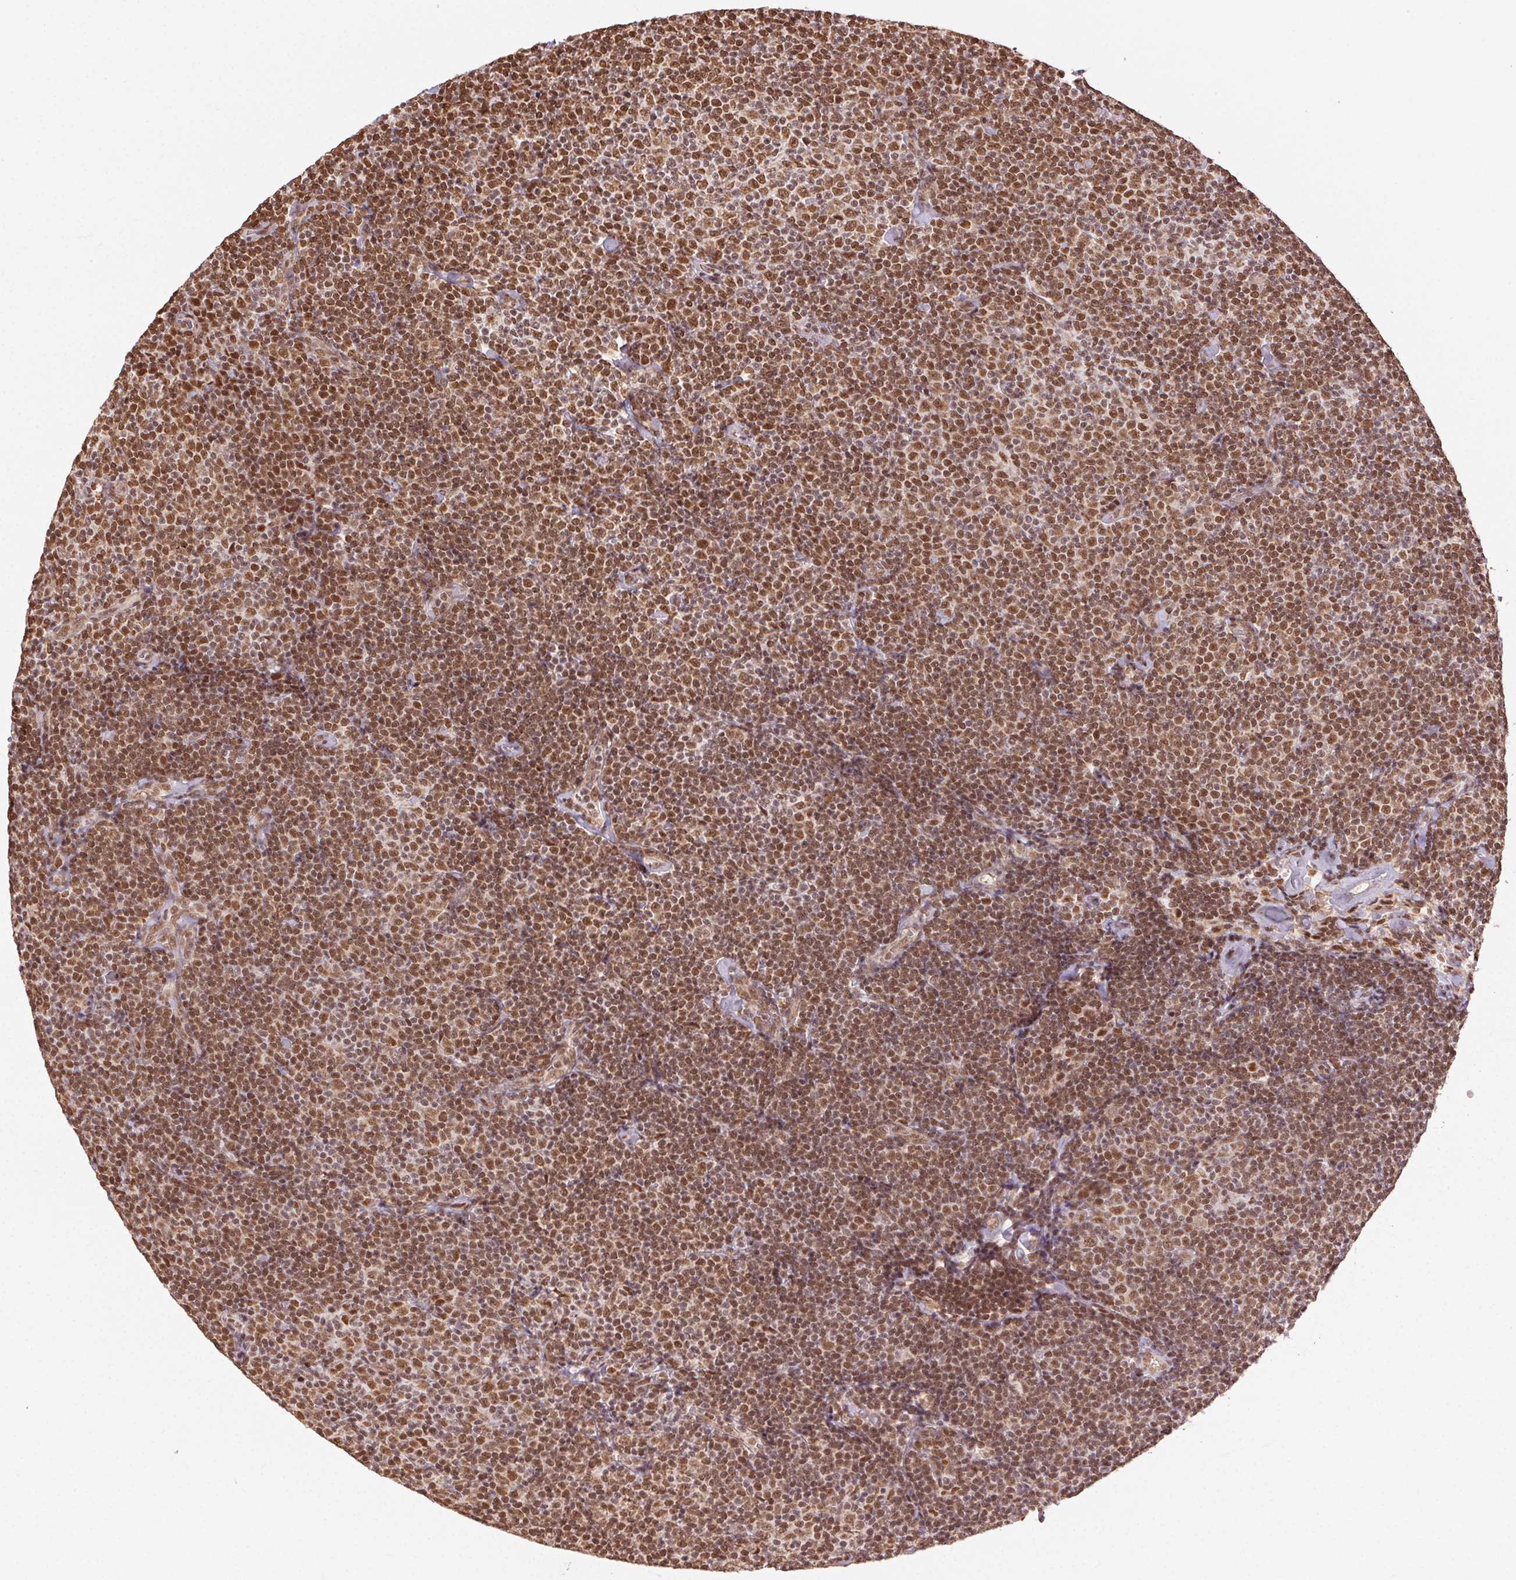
{"staining": {"intensity": "moderate", "quantity": ">75%", "location": "nuclear"}, "tissue": "lymphoma", "cell_type": "Tumor cells", "image_type": "cancer", "snomed": [{"axis": "morphology", "description": "Malignant lymphoma, non-Hodgkin's type, Low grade"}, {"axis": "topography", "description": "Lymph node"}], "caption": "Human lymphoma stained with a protein marker demonstrates moderate staining in tumor cells.", "gene": "TREML4", "patient": {"sex": "male", "age": 81}}